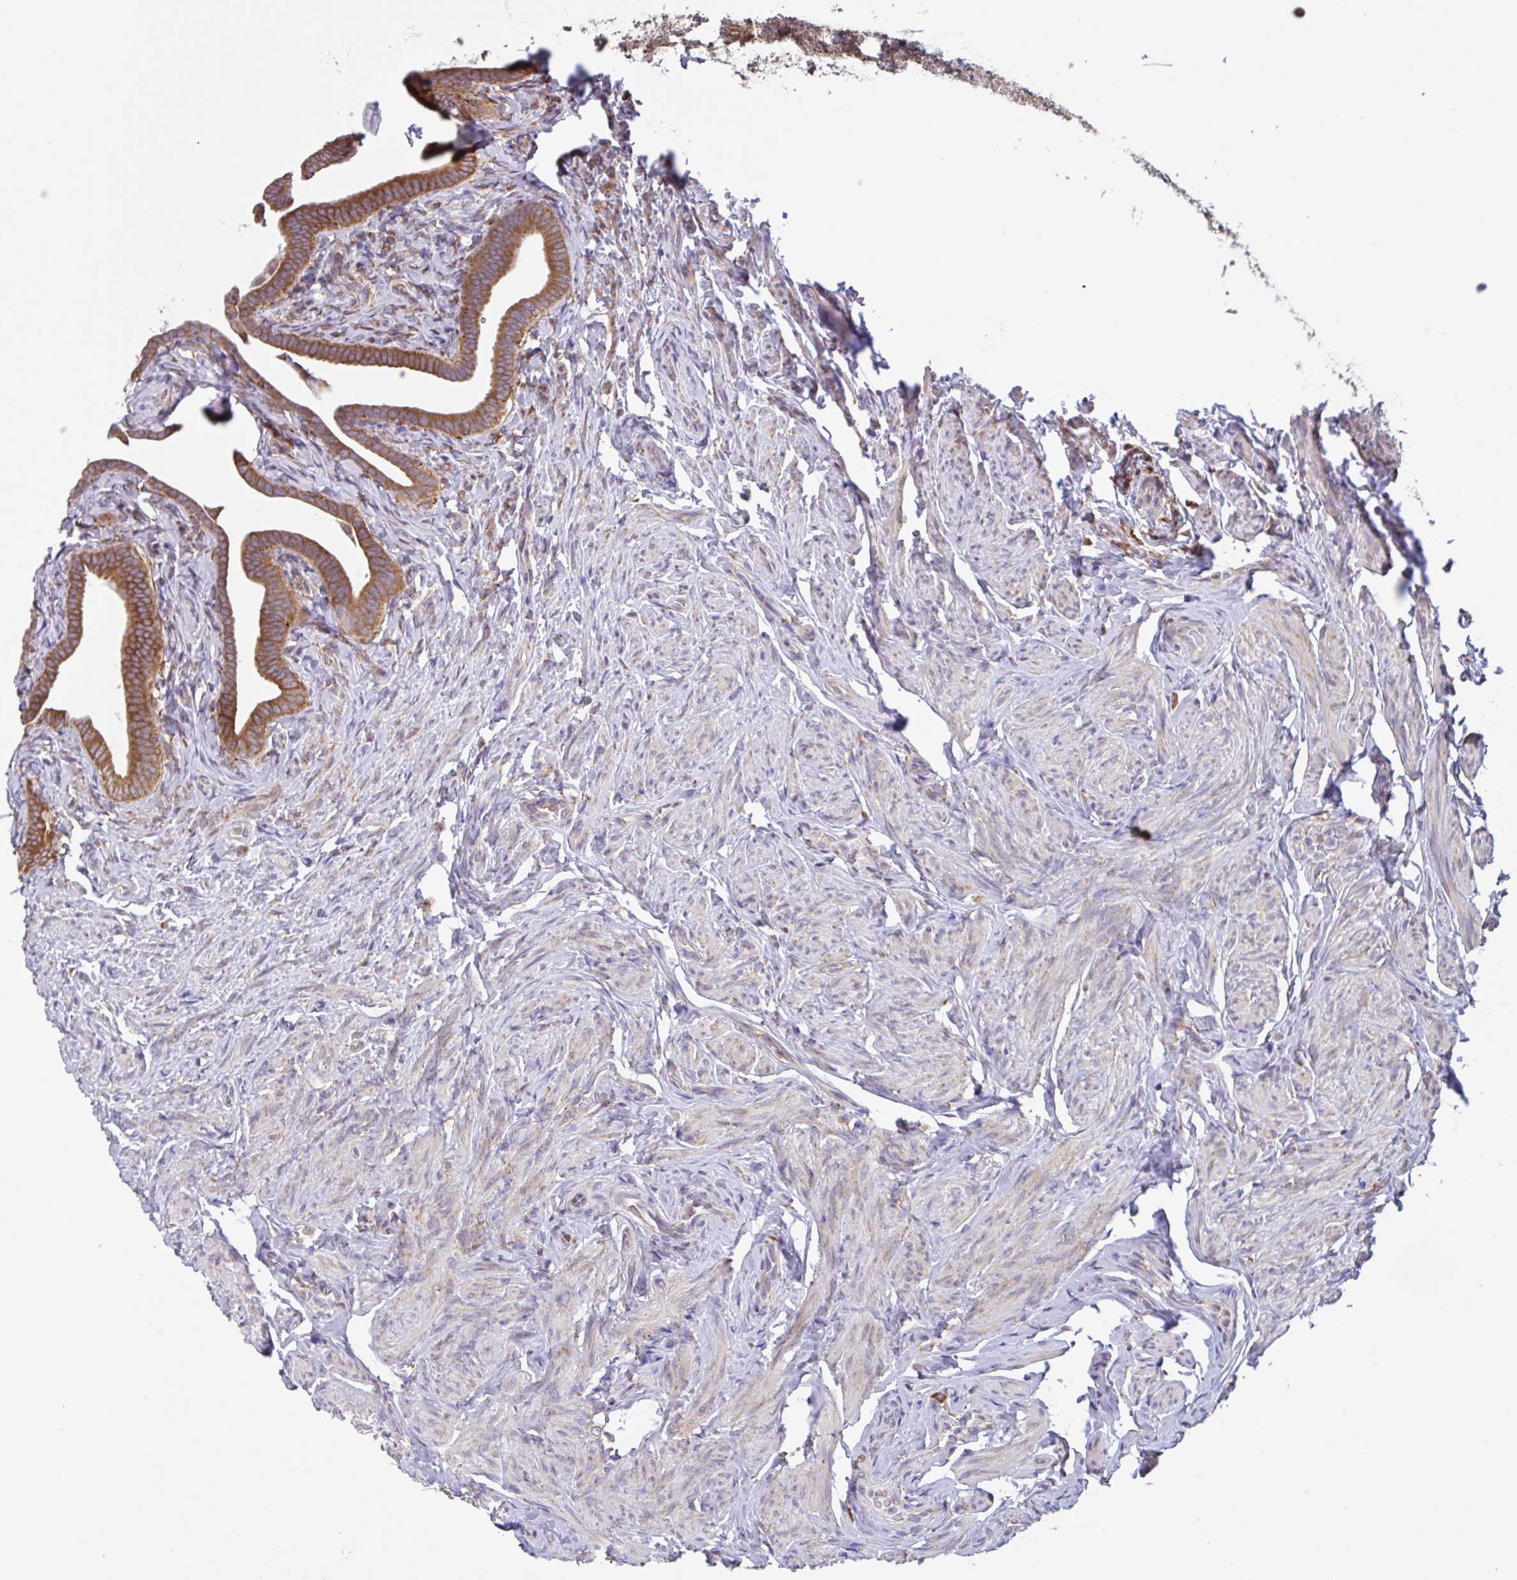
{"staining": {"intensity": "moderate", "quantity": ">75%", "location": "cytoplasmic/membranous"}, "tissue": "fallopian tube", "cell_type": "Glandular cells", "image_type": "normal", "snomed": [{"axis": "morphology", "description": "Normal tissue, NOS"}, {"axis": "topography", "description": "Fallopian tube"}], "caption": "Protein analysis of normal fallopian tube demonstrates moderate cytoplasmic/membranous staining in about >75% of glandular cells.", "gene": "DOK4", "patient": {"sex": "female", "age": 69}}